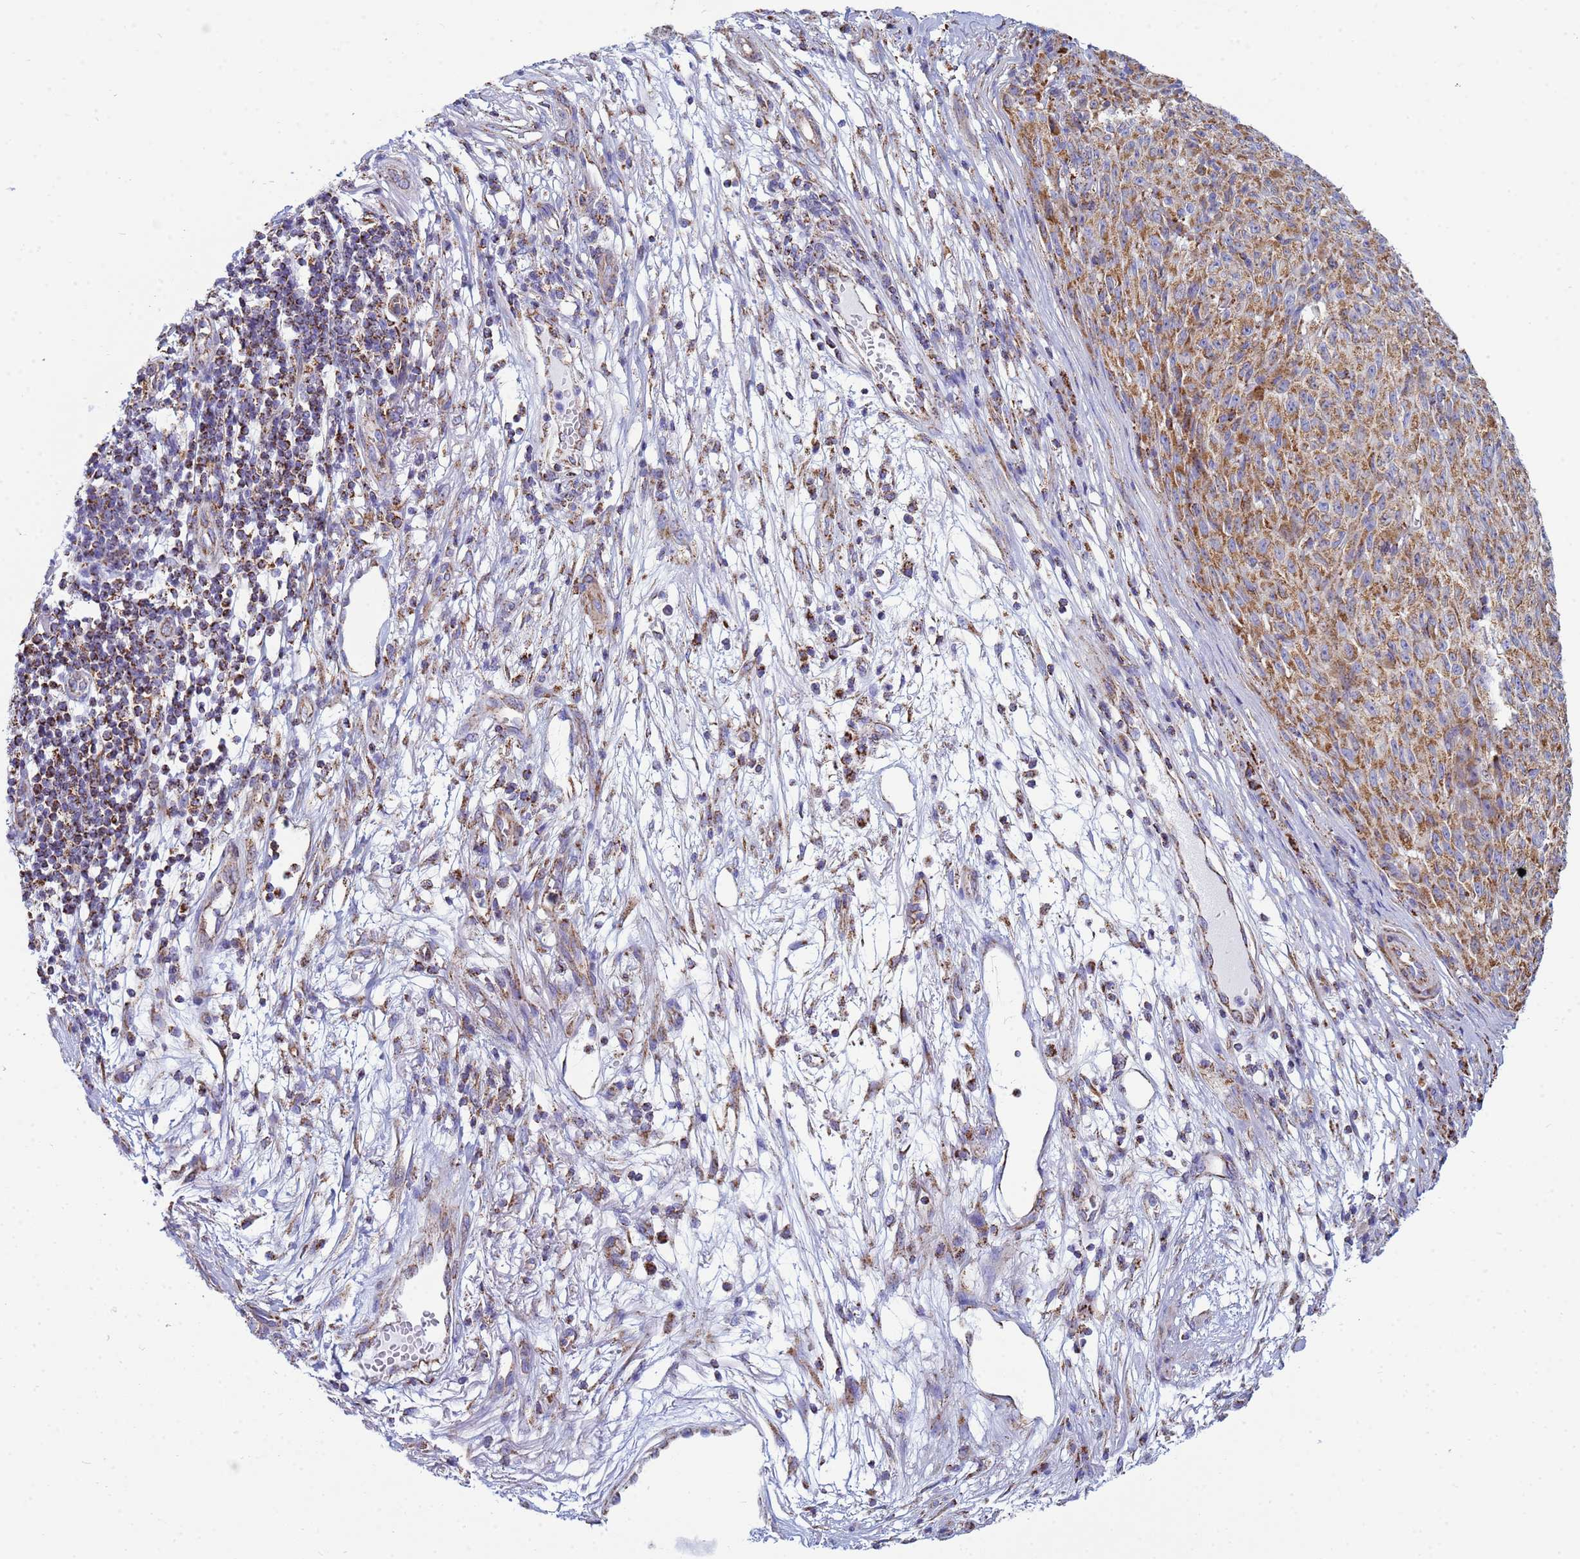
{"staining": {"intensity": "moderate", "quantity": ">75%", "location": "cytoplasmic/membranous"}, "tissue": "melanoma", "cell_type": "Tumor cells", "image_type": "cancer", "snomed": [{"axis": "morphology", "description": "Malignant melanoma, NOS"}, {"axis": "topography", "description": "Skin"}], "caption": "About >75% of tumor cells in human malignant melanoma show moderate cytoplasmic/membranous protein positivity as visualized by brown immunohistochemical staining.", "gene": "COQ4", "patient": {"sex": "female", "age": 82}}